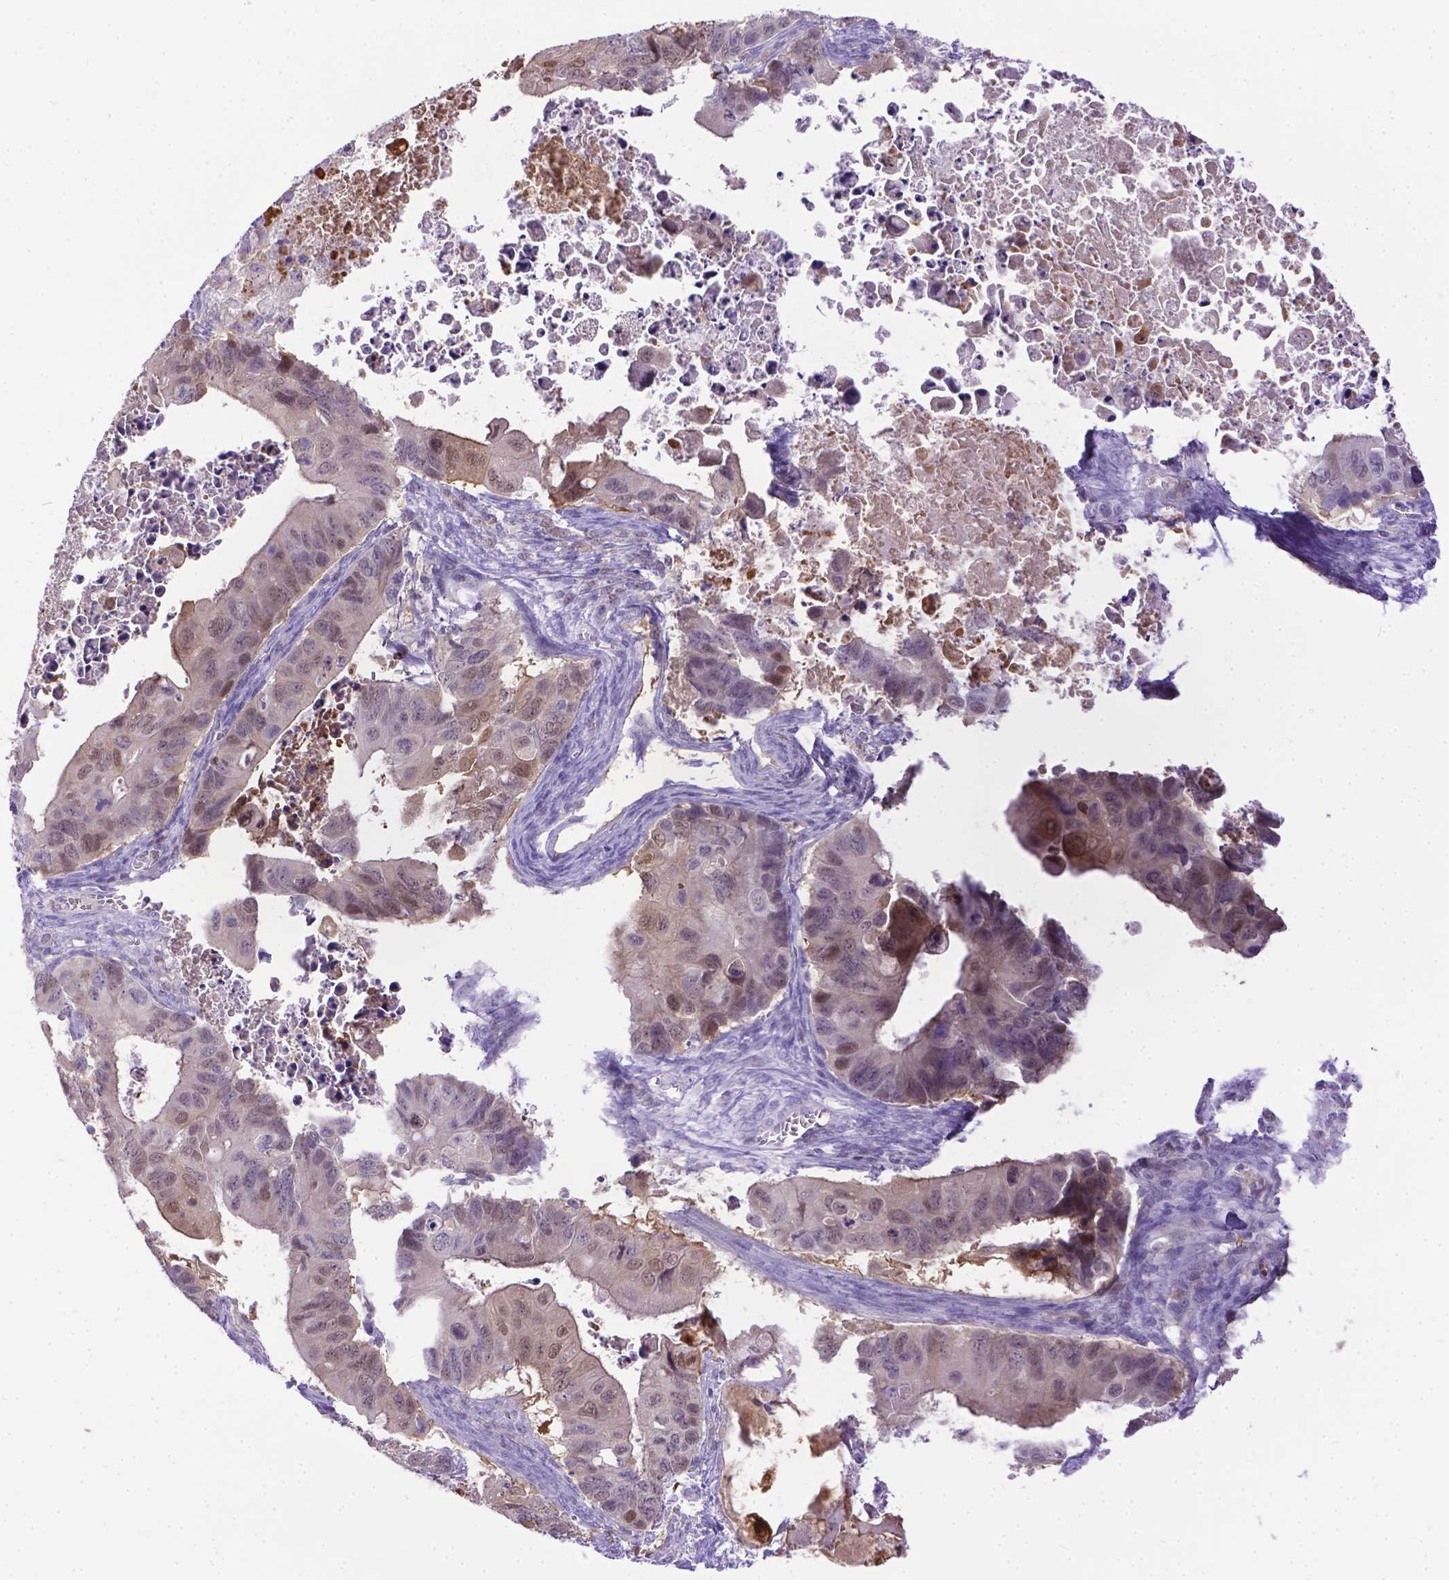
{"staining": {"intensity": "weak", "quantity": ">75%", "location": "cytoplasmic/membranous,nuclear"}, "tissue": "ovarian cancer", "cell_type": "Tumor cells", "image_type": "cancer", "snomed": [{"axis": "morphology", "description": "Cystadenocarcinoma, mucinous, NOS"}, {"axis": "topography", "description": "Ovary"}], "caption": "A micrograph of ovarian cancer (mucinous cystadenocarcinoma) stained for a protein exhibits weak cytoplasmic/membranous and nuclear brown staining in tumor cells.", "gene": "TMEM169", "patient": {"sex": "female", "age": 64}}